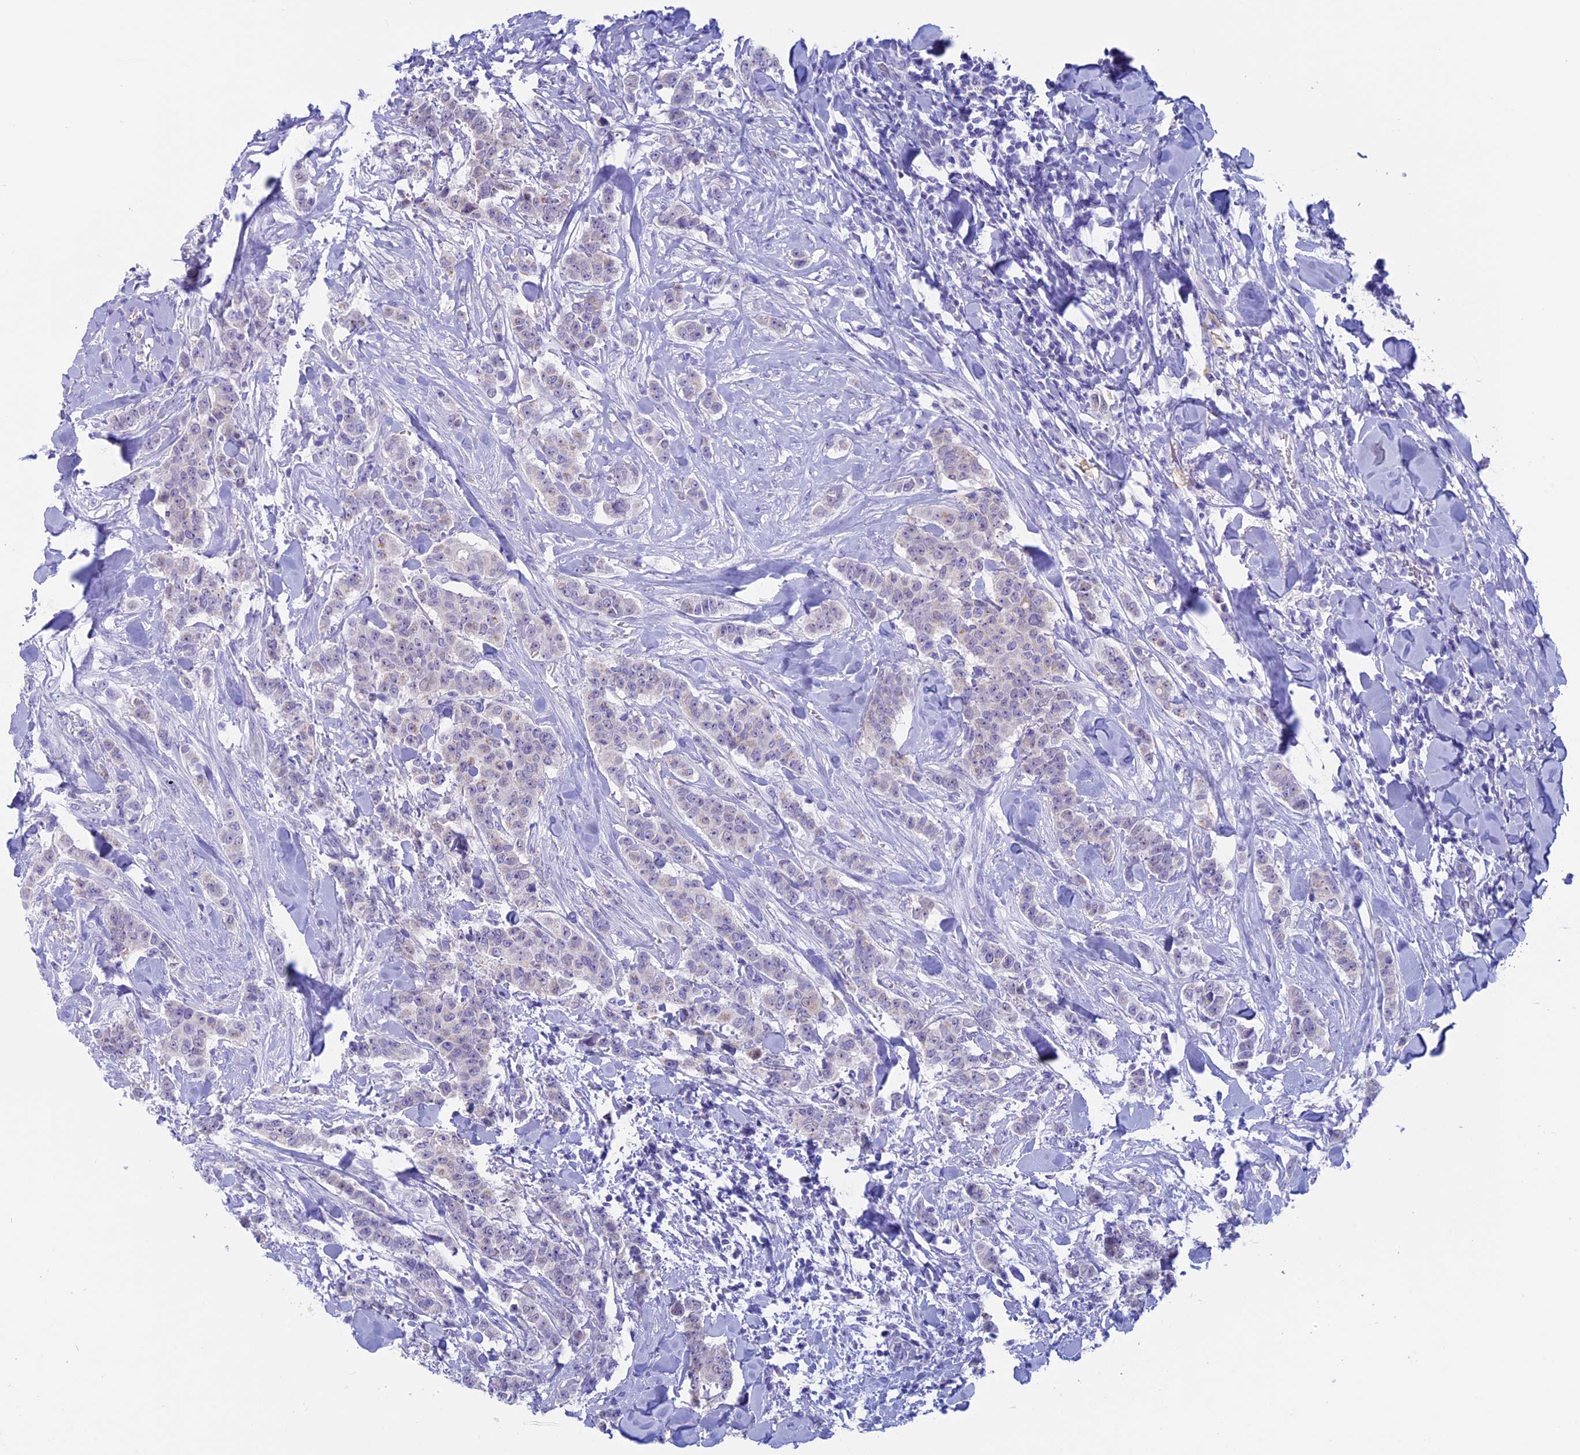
{"staining": {"intensity": "negative", "quantity": "none", "location": "none"}, "tissue": "breast cancer", "cell_type": "Tumor cells", "image_type": "cancer", "snomed": [{"axis": "morphology", "description": "Duct carcinoma"}, {"axis": "topography", "description": "Breast"}], "caption": "IHC photomicrograph of breast cancer (invasive ductal carcinoma) stained for a protein (brown), which exhibits no positivity in tumor cells. (DAB (3,3'-diaminobenzidine) immunohistochemistry (IHC), high magnification).", "gene": "LHFPL2", "patient": {"sex": "female", "age": 40}}